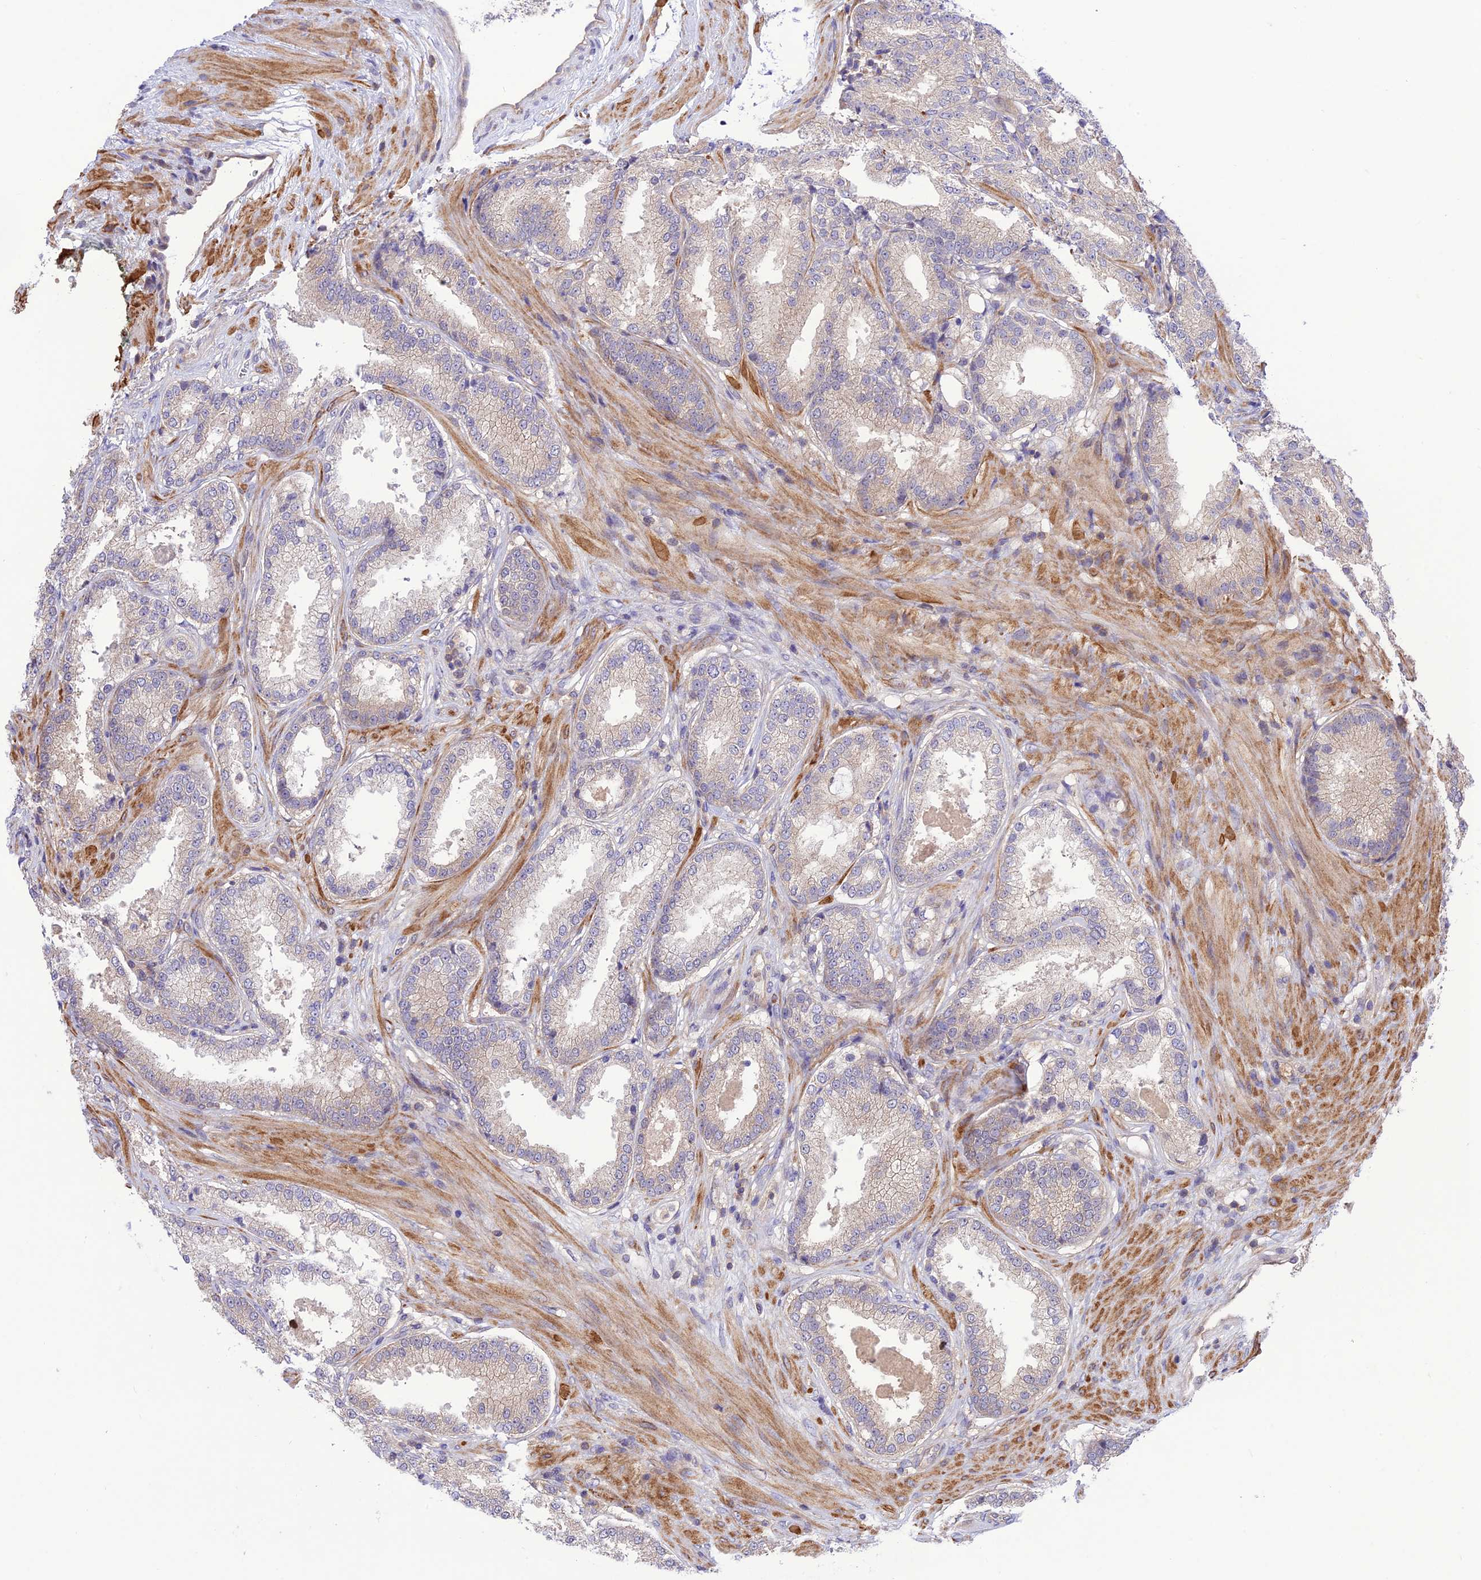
{"staining": {"intensity": "negative", "quantity": "none", "location": "none"}, "tissue": "prostate cancer", "cell_type": "Tumor cells", "image_type": "cancer", "snomed": [{"axis": "morphology", "description": "Adenocarcinoma, Low grade"}, {"axis": "topography", "description": "Prostate"}], "caption": "The micrograph exhibits no staining of tumor cells in prostate cancer (adenocarcinoma (low-grade)).", "gene": "FCHSD1", "patient": {"sex": "male", "age": 59}}